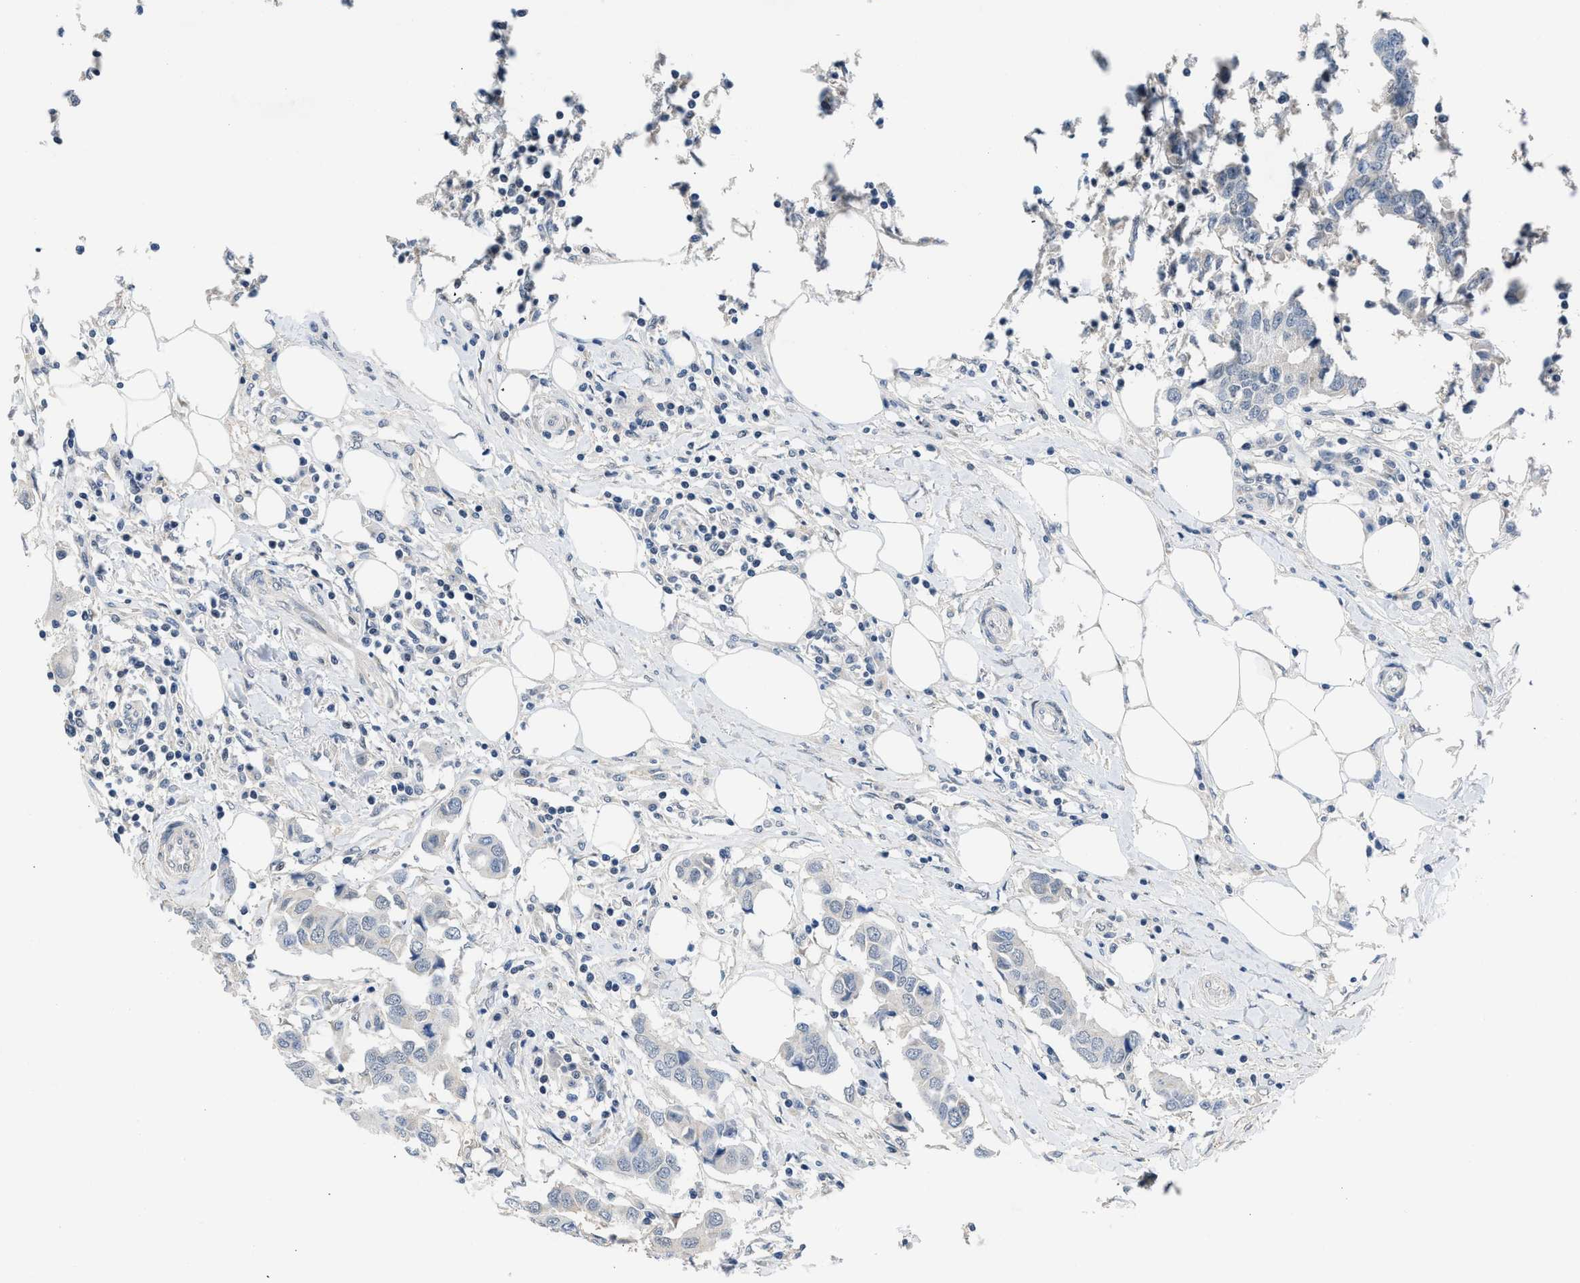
{"staining": {"intensity": "negative", "quantity": "none", "location": "none"}, "tissue": "breast cancer", "cell_type": "Tumor cells", "image_type": "cancer", "snomed": [{"axis": "morphology", "description": "Duct carcinoma"}, {"axis": "topography", "description": "Breast"}], "caption": "Breast cancer was stained to show a protein in brown. There is no significant staining in tumor cells. (Stains: DAB (3,3'-diaminobenzidine) IHC with hematoxylin counter stain, Microscopy: brightfield microscopy at high magnification).", "gene": "TERF2IP", "patient": {"sex": "female", "age": 80}}